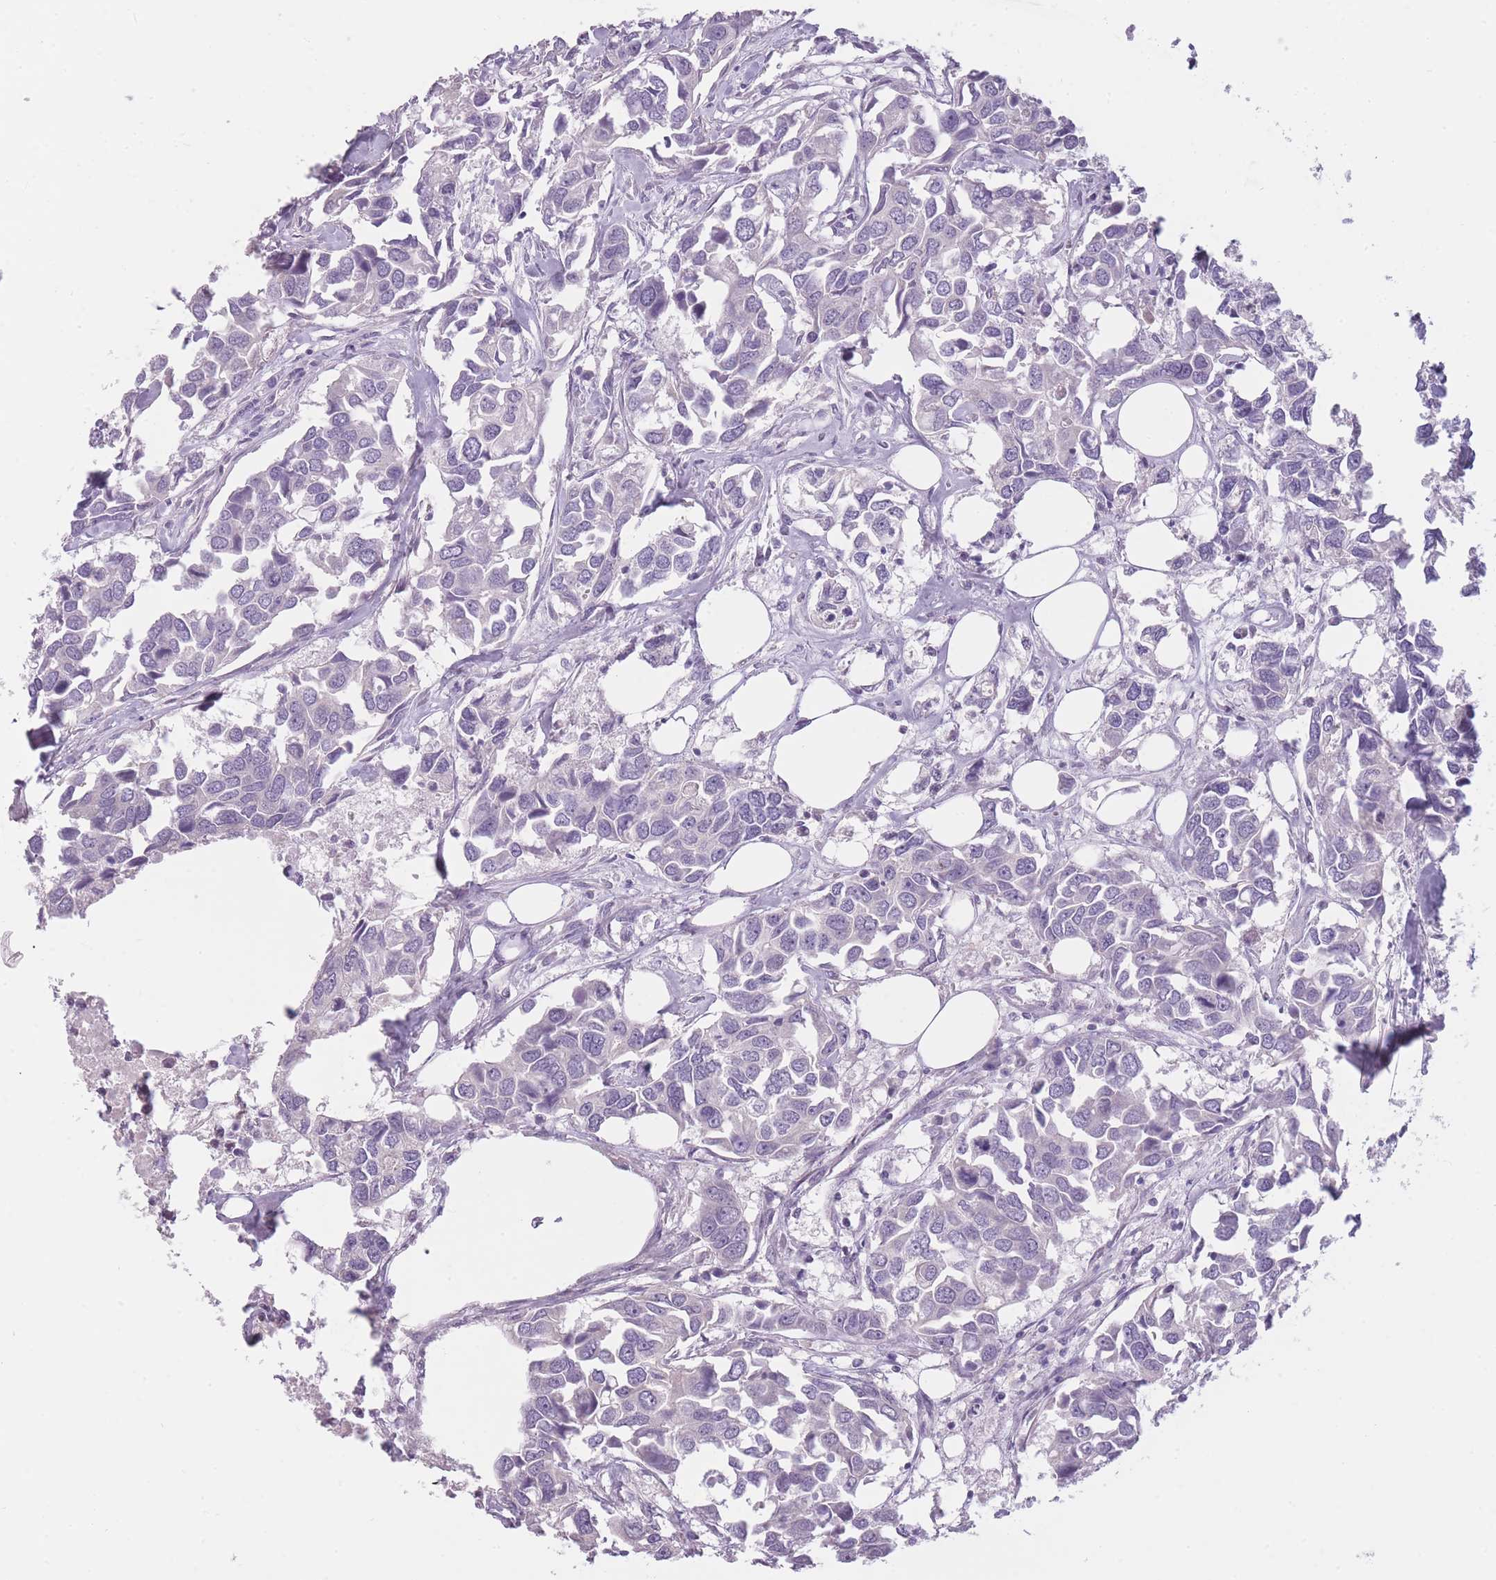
{"staining": {"intensity": "negative", "quantity": "none", "location": "none"}, "tissue": "breast cancer", "cell_type": "Tumor cells", "image_type": "cancer", "snomed": [{"axis": "morphology", "description": "Duct carcinoma"}, {"axis": "topography", "description": "Breast"}], "caption": "IHC image of neoplastic tissue: breast cancer stained with DAB (3,3'-diaminobenzidine) displays no significant protein expression in tumor cells. Brightfield microscopy of IHC stained with DAB (3,3'-diaminobenzidine) (brown) and hematoxylin (blue), captured at high magnification.", "gene": "TMEM236", "patient": {"sex": "female", "age": 83}}